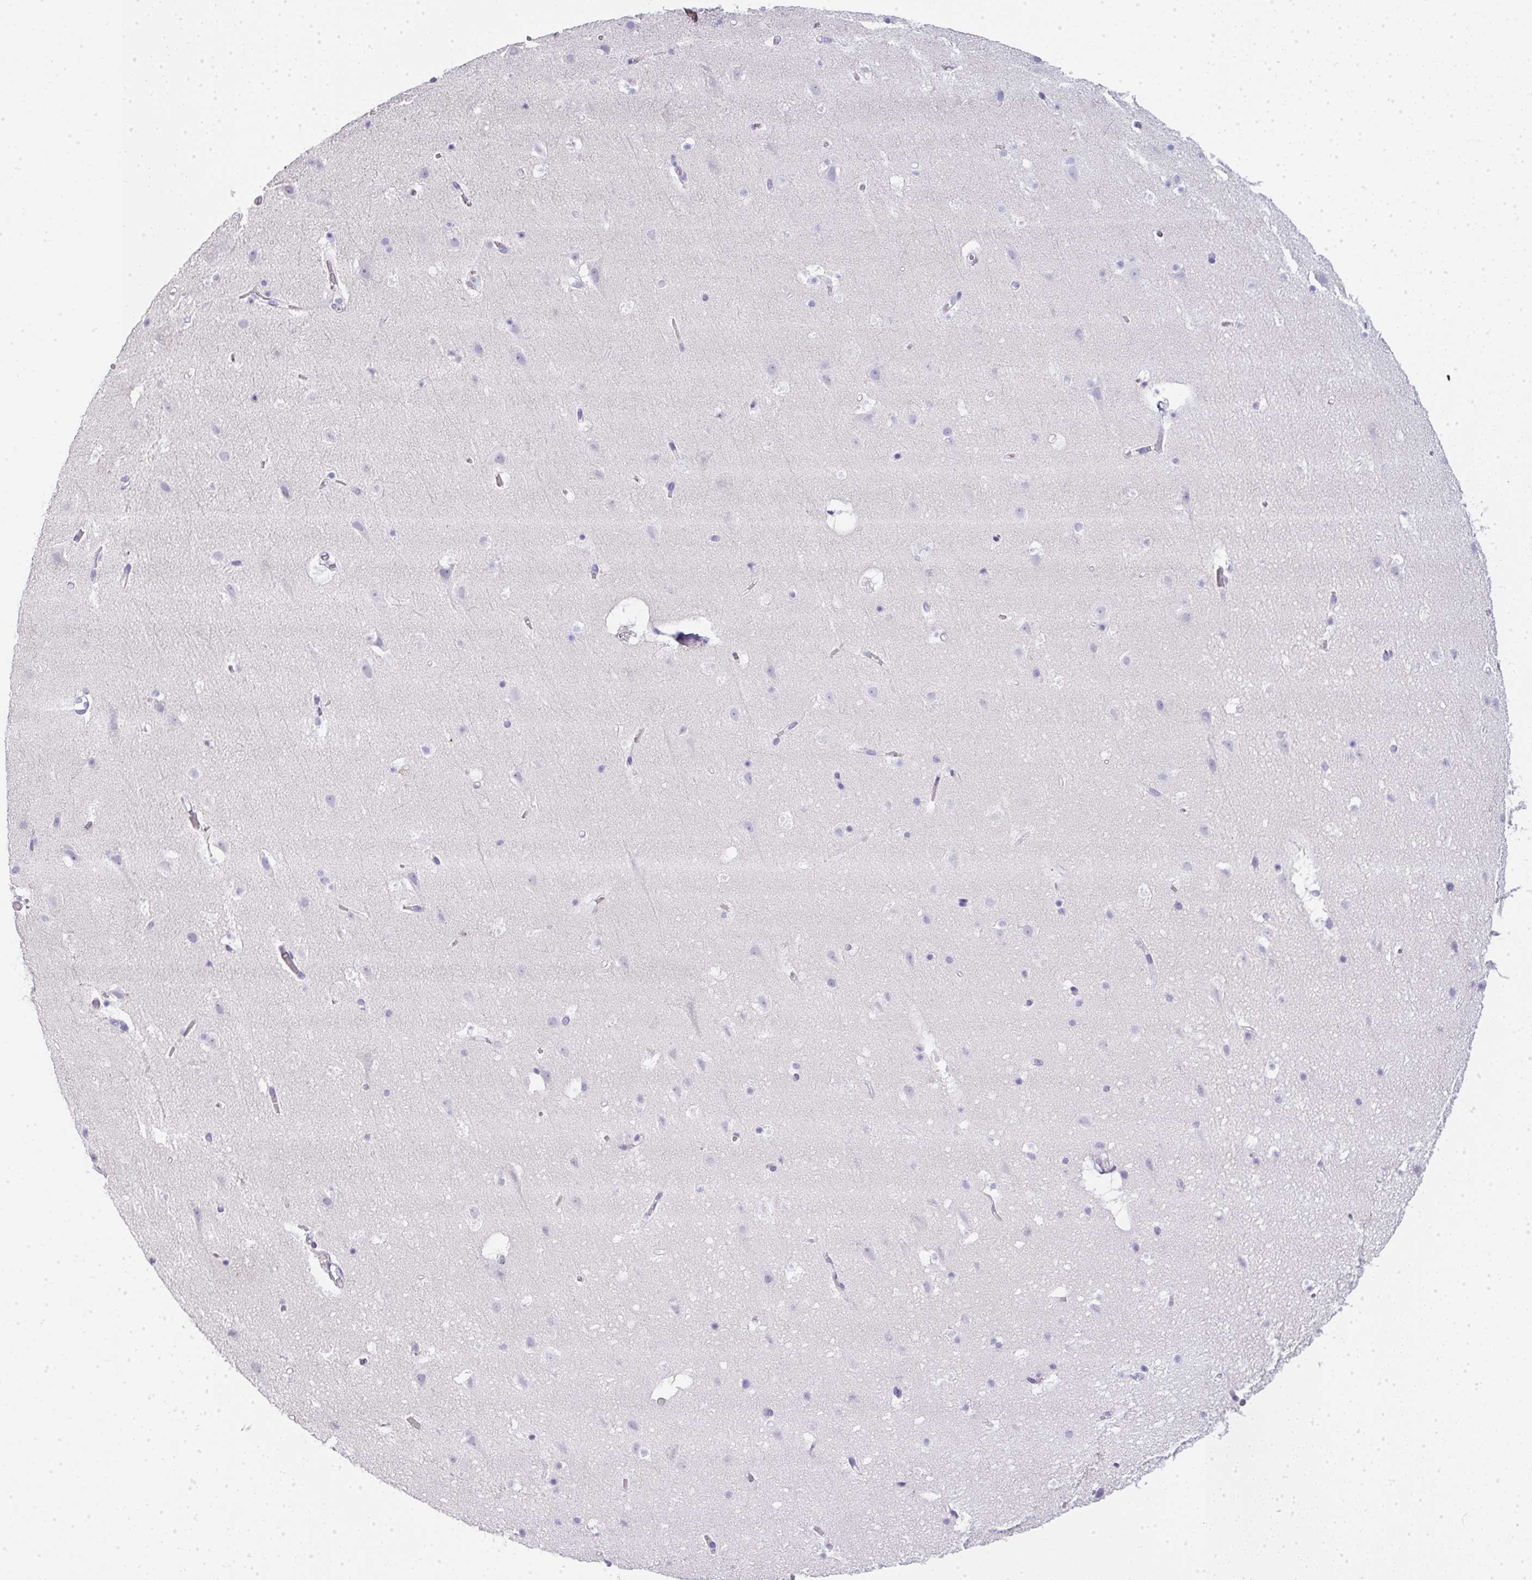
{"staining": {"intensity": "negative", "quantity": "none", "location": "none"}, "tissue": "cerebral cortex", "cell_type": "Endothelial cells", "image_type": "normal", "snomed": [{"axis": "morphology", "description": "Normal tissue, NOS"}, {"axis": "topography", "description": "Cerebral cortex"}], "caption": "Cerebral cortex was stained to show a protein in brown. There is no significant positivity in endothelial cells.", "gene": "LPAR4", "patient": {"sex": "female", "age": 42}}